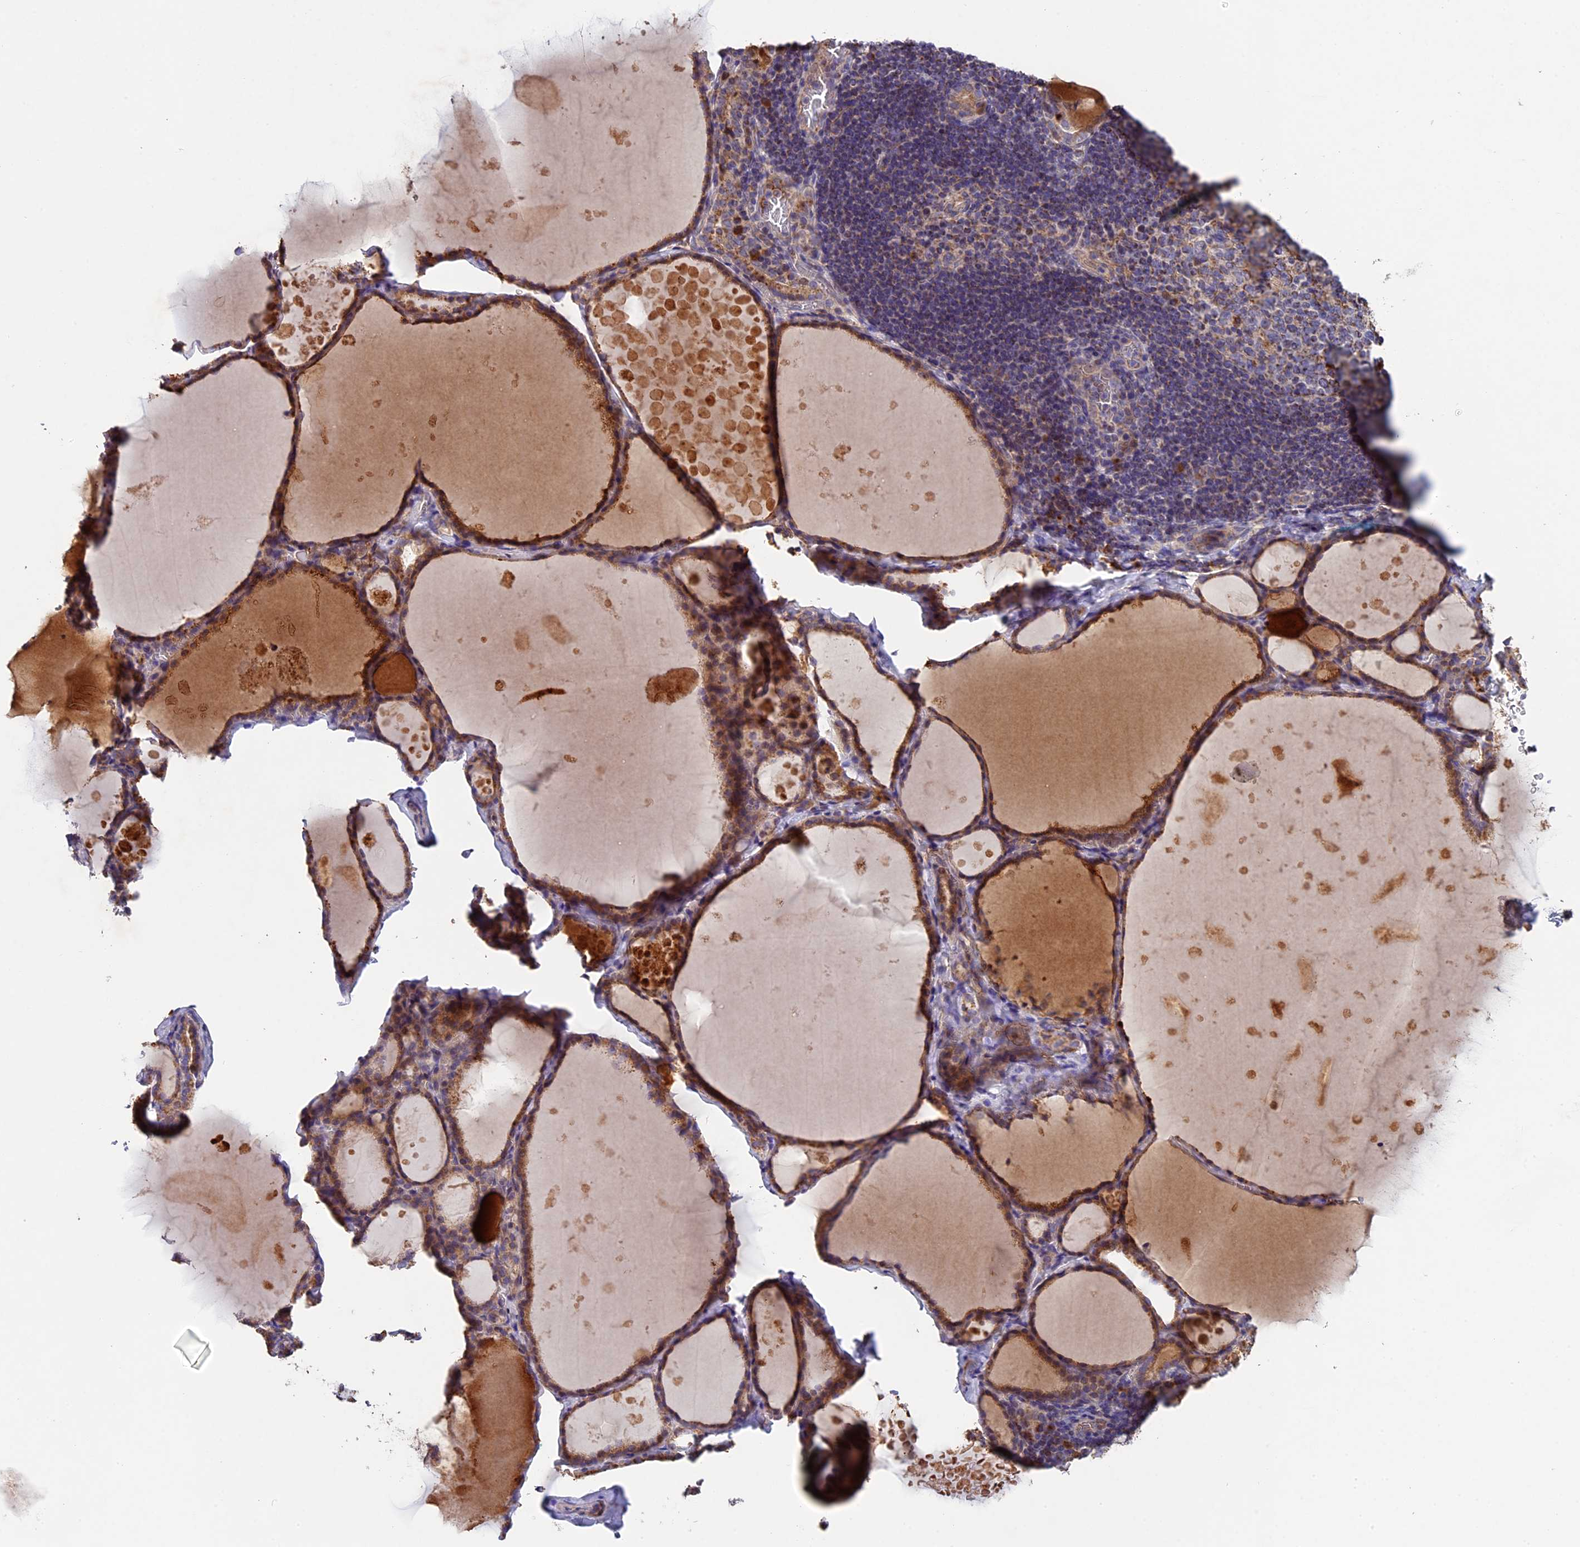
{"staining": {"intensity": "moderate", "quantity": ">75%", "location": "cytoplasmic/membranous"}, "tissue": "thyroid gland", "cell_type": "Glandular cells", "image_type": "normal", "snomed": [{"axis": "morphology", "description": "Normal tissue, NOS"}, {"axis": "topography", "description": "Thyroid gland"}], "caption": "This micrograph displays immunohistochemistry (IHC) staining of benign thyroid gland, with medium moderate cytoplasmic/membranous staining in about >75% of glandular cells.", "gene": "OCEL1", "patient": {"sex": "male", "age": 56}}